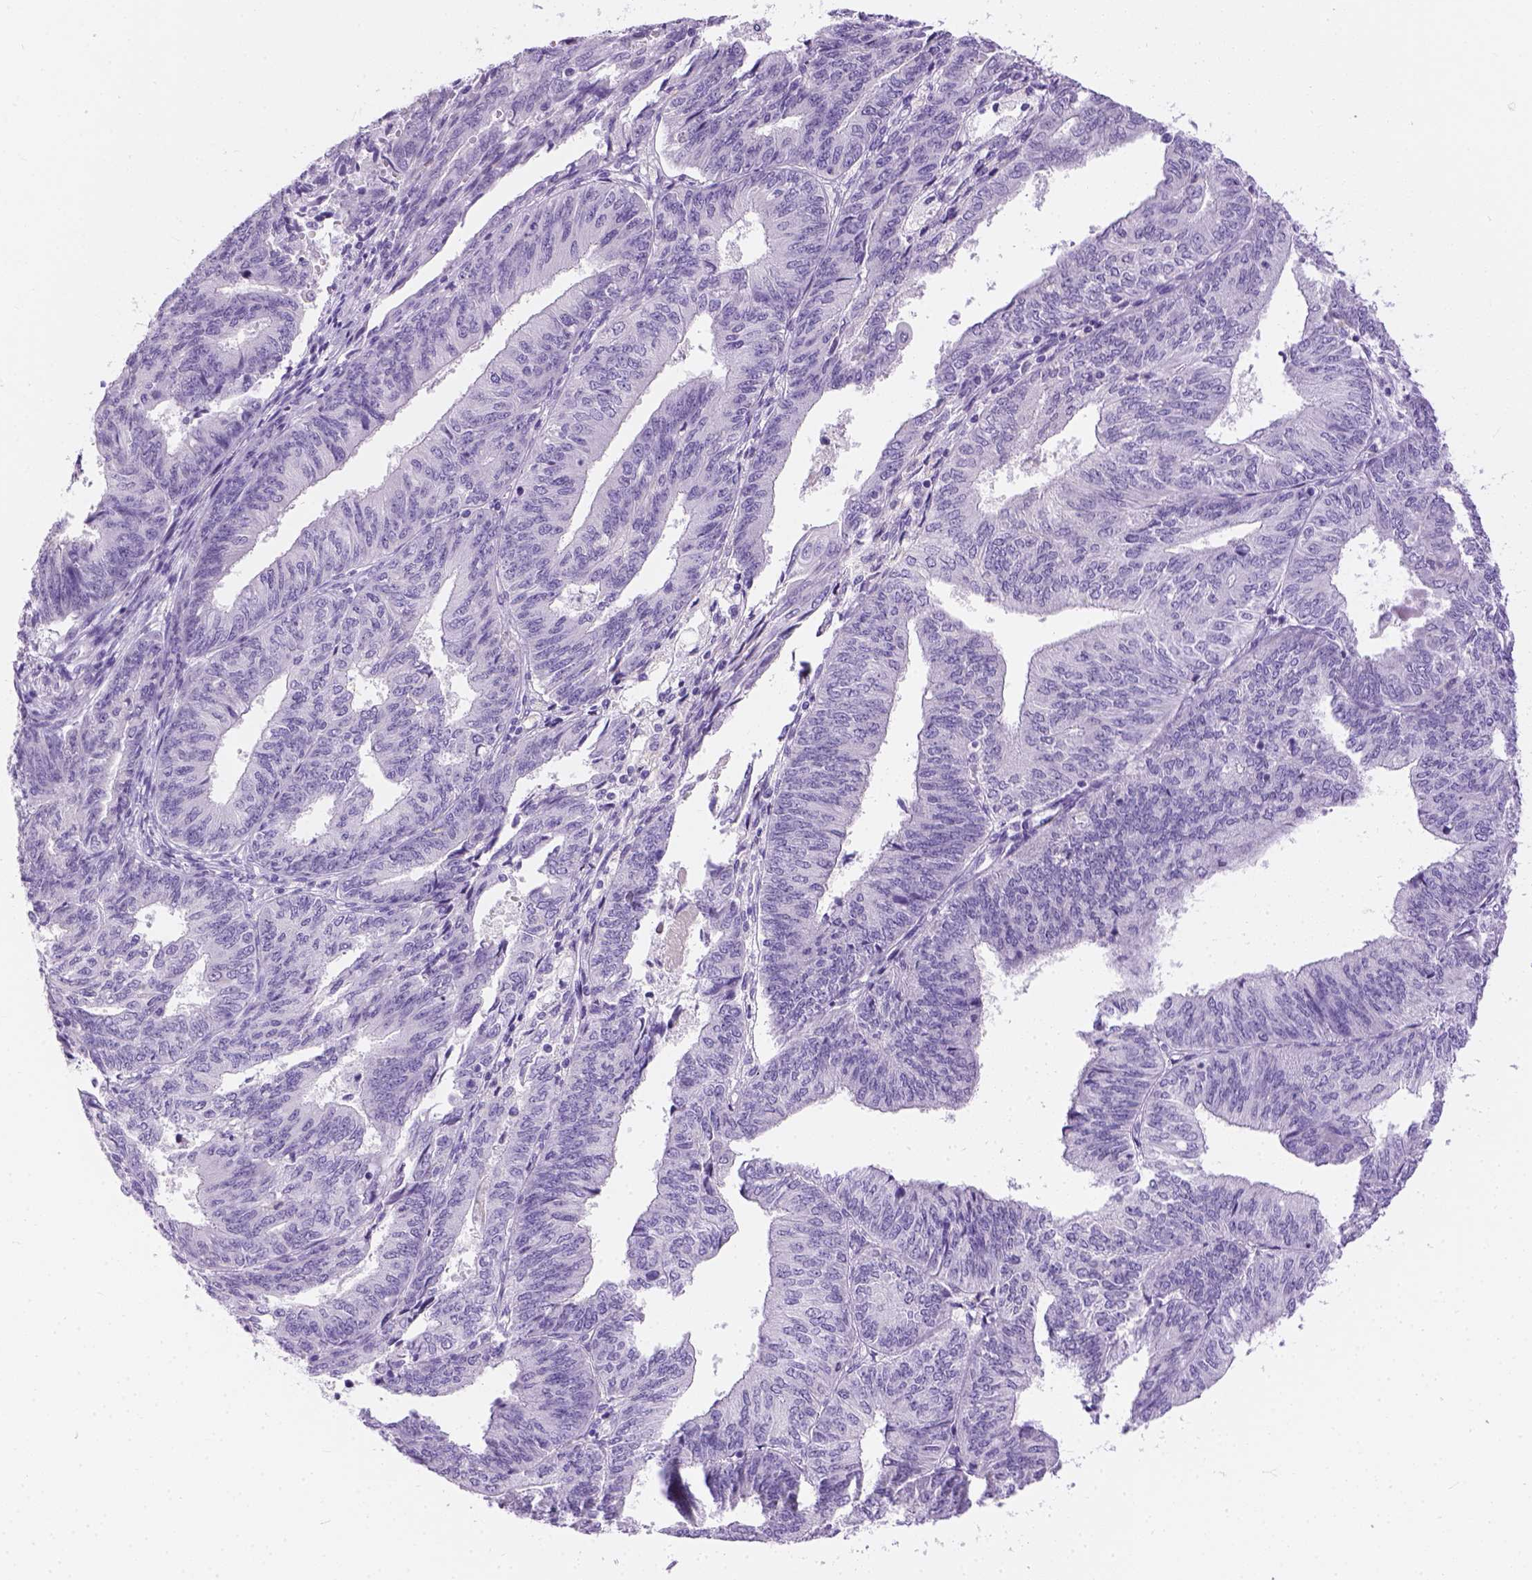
{"staining": {"intensity": "negative", "quantity": "none", "location": "none"}, "tissue": "endometrial cancer", "cell_type": "Tumor cells", "image_type": "cancer", "snomed": [{"axis": "morphology", "description": "Adenocarcinoma, NOS"}, {"axis": "topography", "description": "Endometrium"}], "caption": "Immunohistochemical staining of adenocarcinoma (endometrial) reveals no significant staining in tumor cells.", "gene": "TMEM38A", "patient": {"sex": "female", "age": 58}}